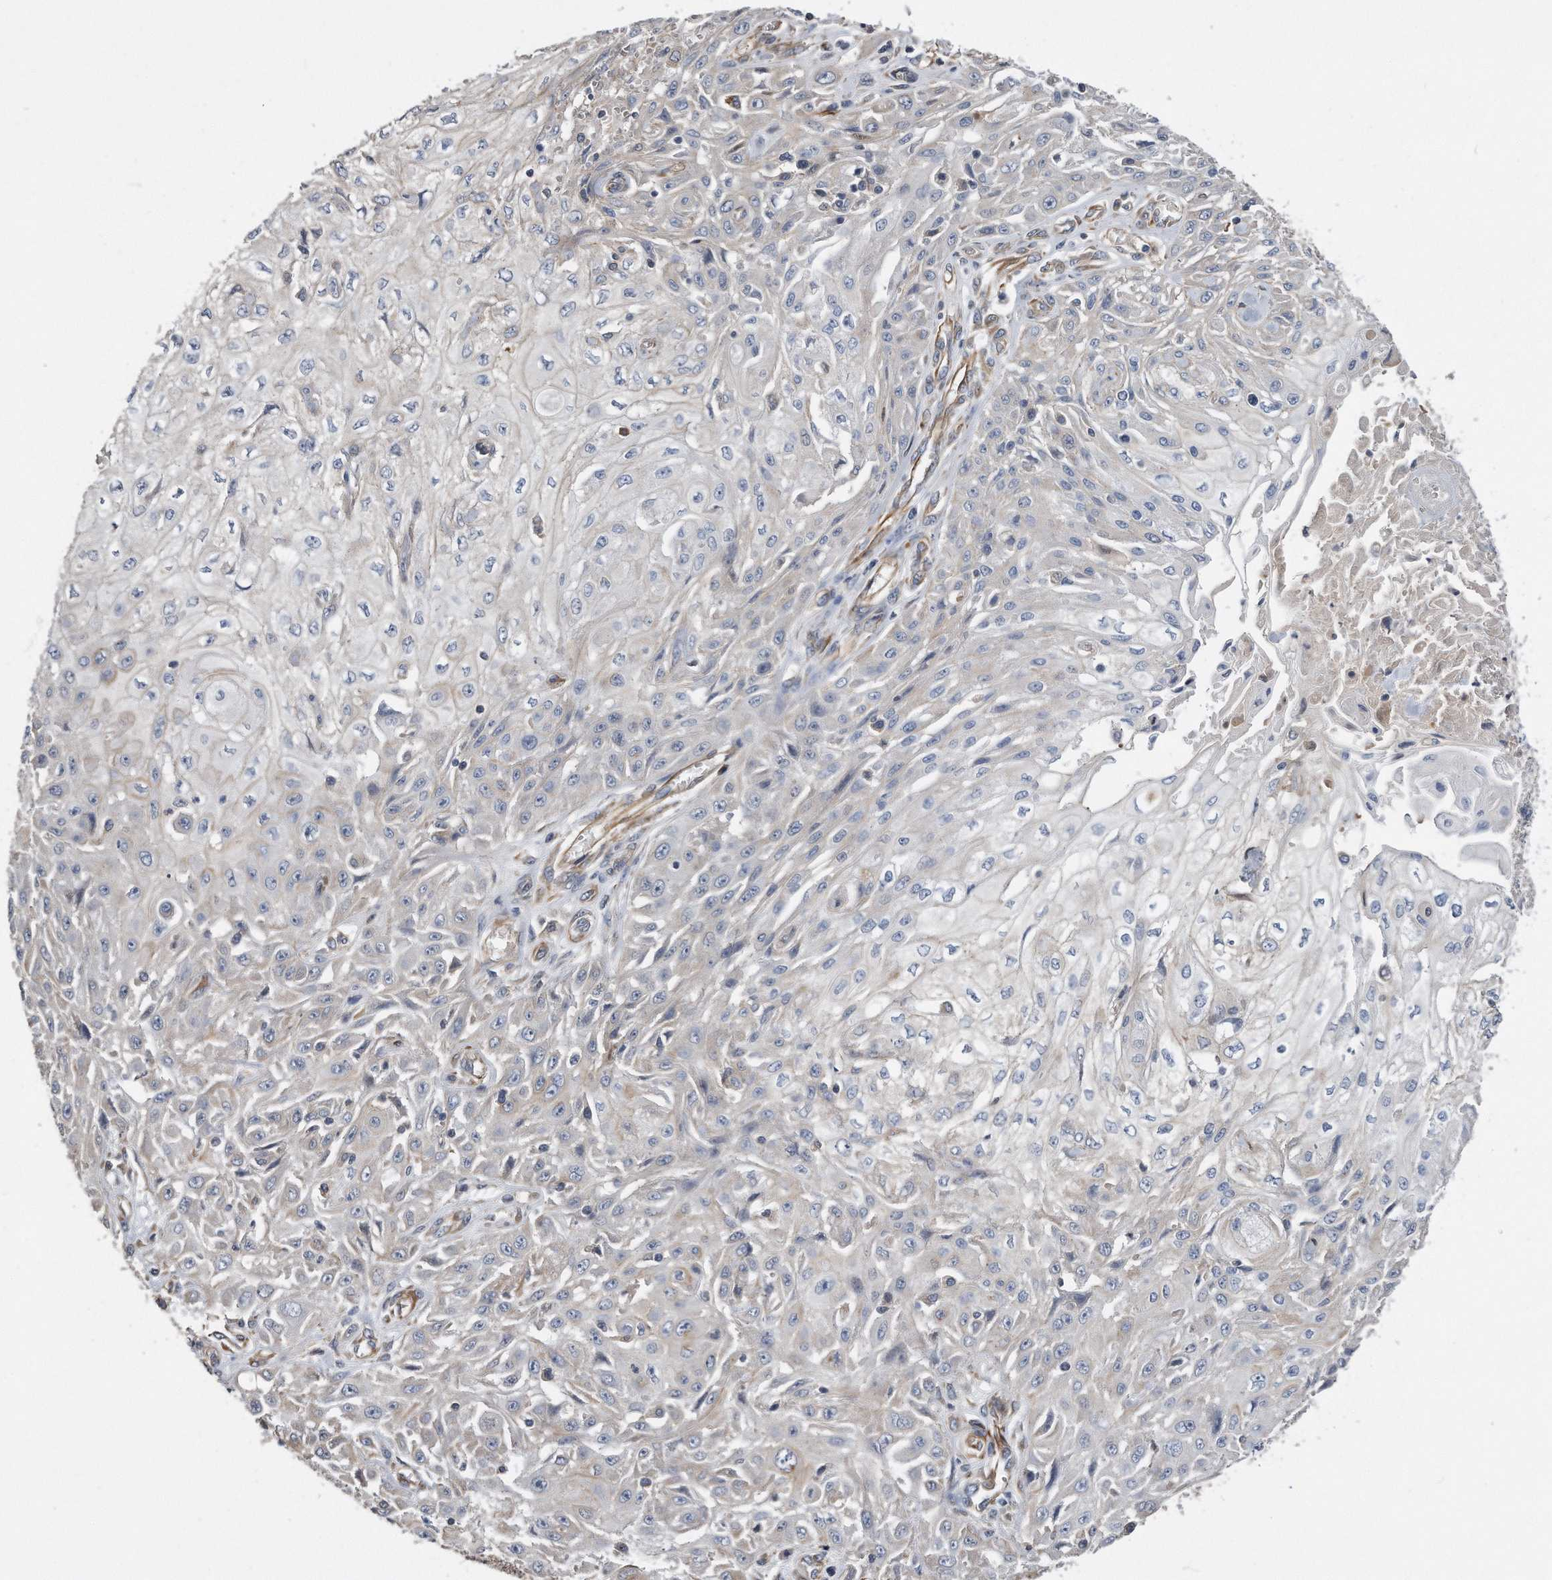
{"staining": {"intensity": "negative", "quantity": "none", "location": "none"}, "tissue": "skin cancer", "cell_type": "Tumor cells", "image_type": "cancer", "snomed": [{"axis": "morphology", "description": "Squamous cell carcinoma, NOS"}, {"axis": "morphology", "description": "Squamous cell carcinoma, metastatic, NOS"}, {"axis": "topography", "description": "Skin"}, {"axis": "topography", "description": "Lymph node"}], "caption": "This histopathology image is of metastatic squamous cell carcinoma (skin) stained with immunohistochemistry (IHC) to label a protein in brown with the nuclei are counter-stained blue. There is no positivity in tumor cells. (DAB immunohistochemistry (IHC) visualized using brightfield microscopy, high magnification).", "gene": "GPC1", "patient": {"sex": "male", "age": 75}}